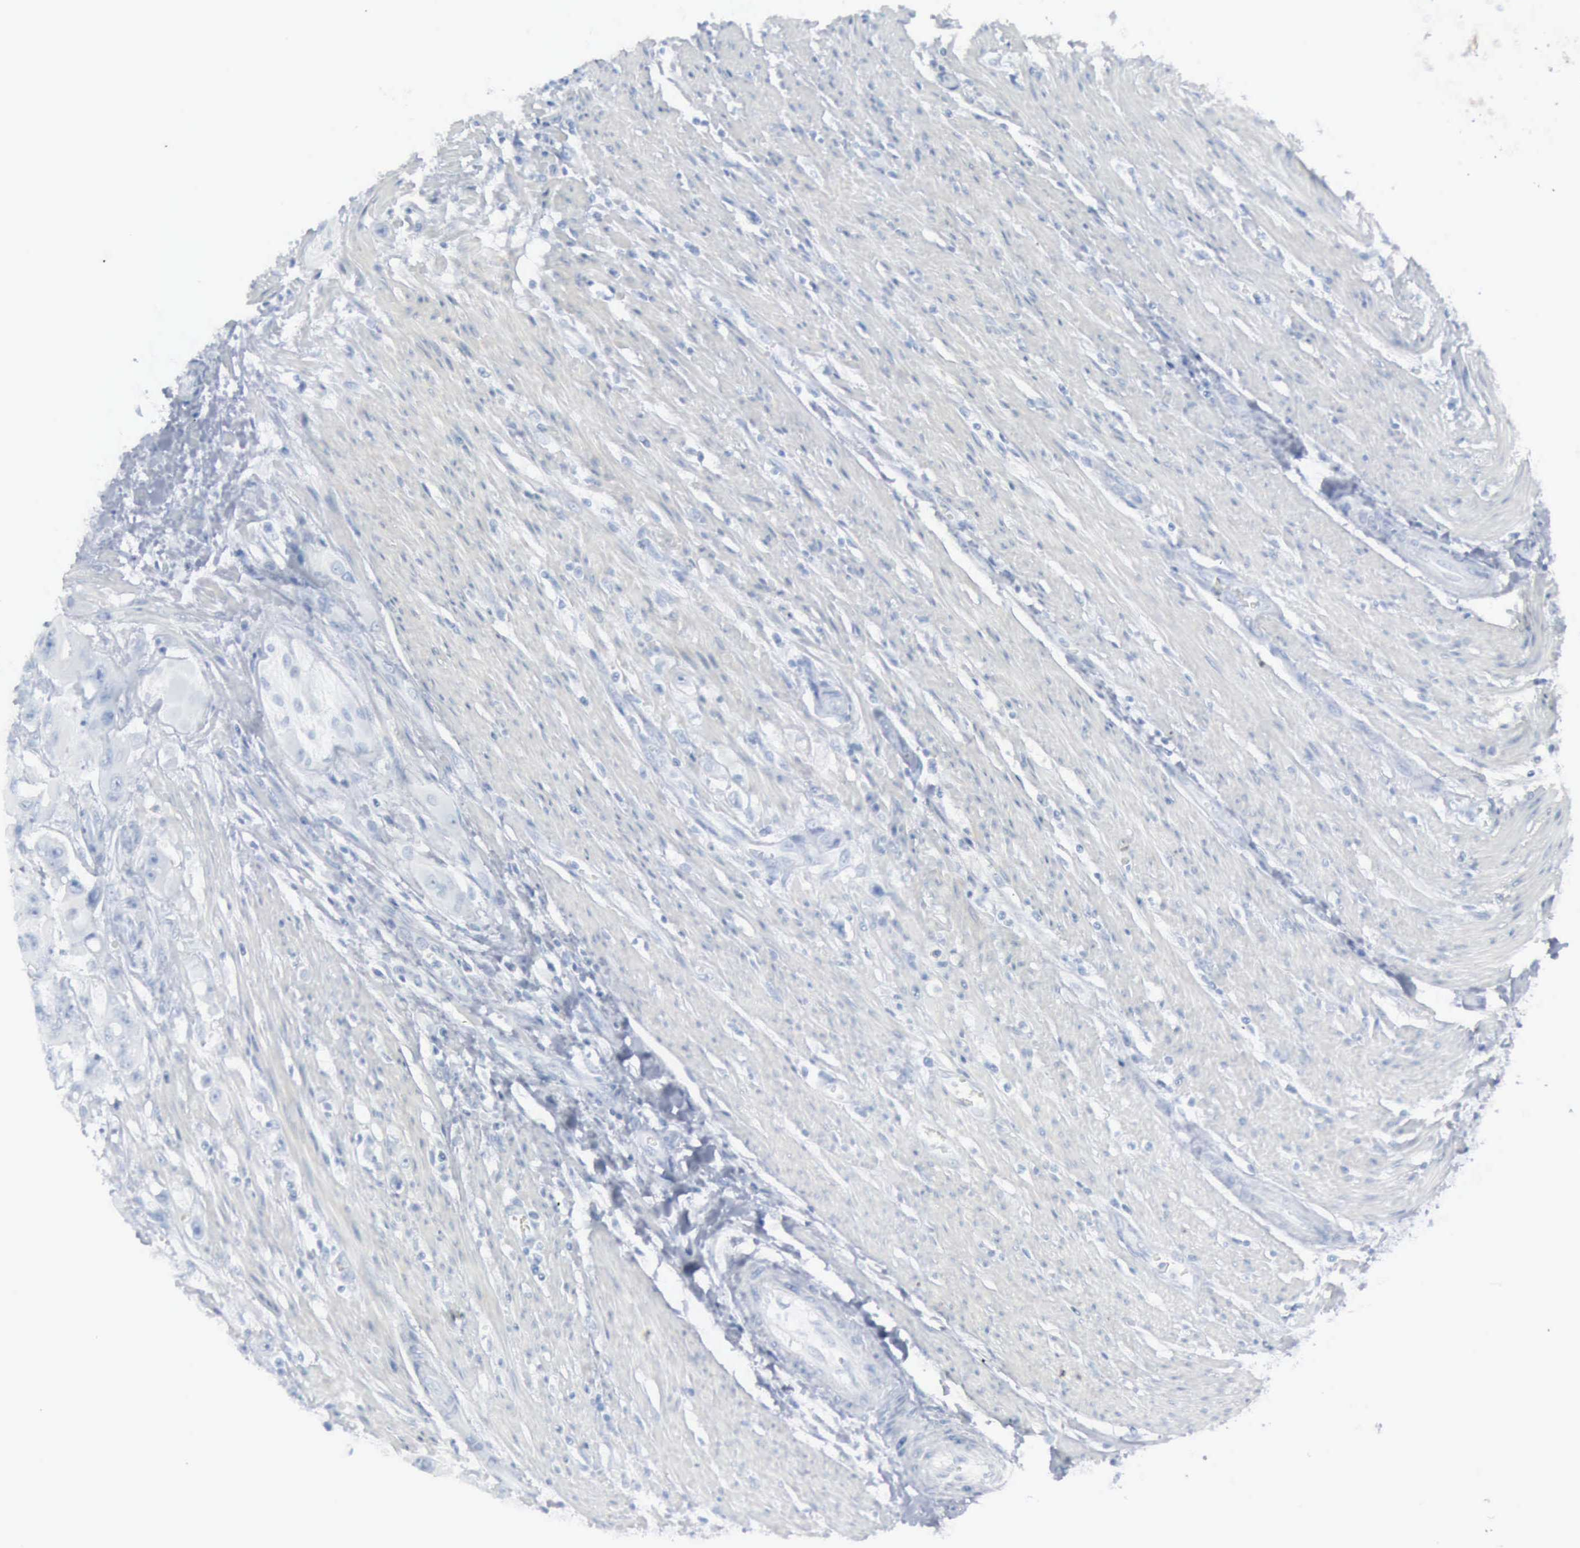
{"staining": {"intensity": "negative", "quantity": "none", "location": "none"}, "tissue": "colorectal cancer", "cell_type": "Tumor cells", "image_type": "cancer", "snomed": [{"axis": "morphology", "description": "Adenocarcinoma, NOS"}, {"axis": "topography", "description": "Colon"}], "caption": "A high-resolution image shows immunohistochemistry staining of adenocarcinoma (colorectal), which displays no significant staining in tumor cells.", "gene": "DMD", "patient": {"sex": "female", "age": 46}}